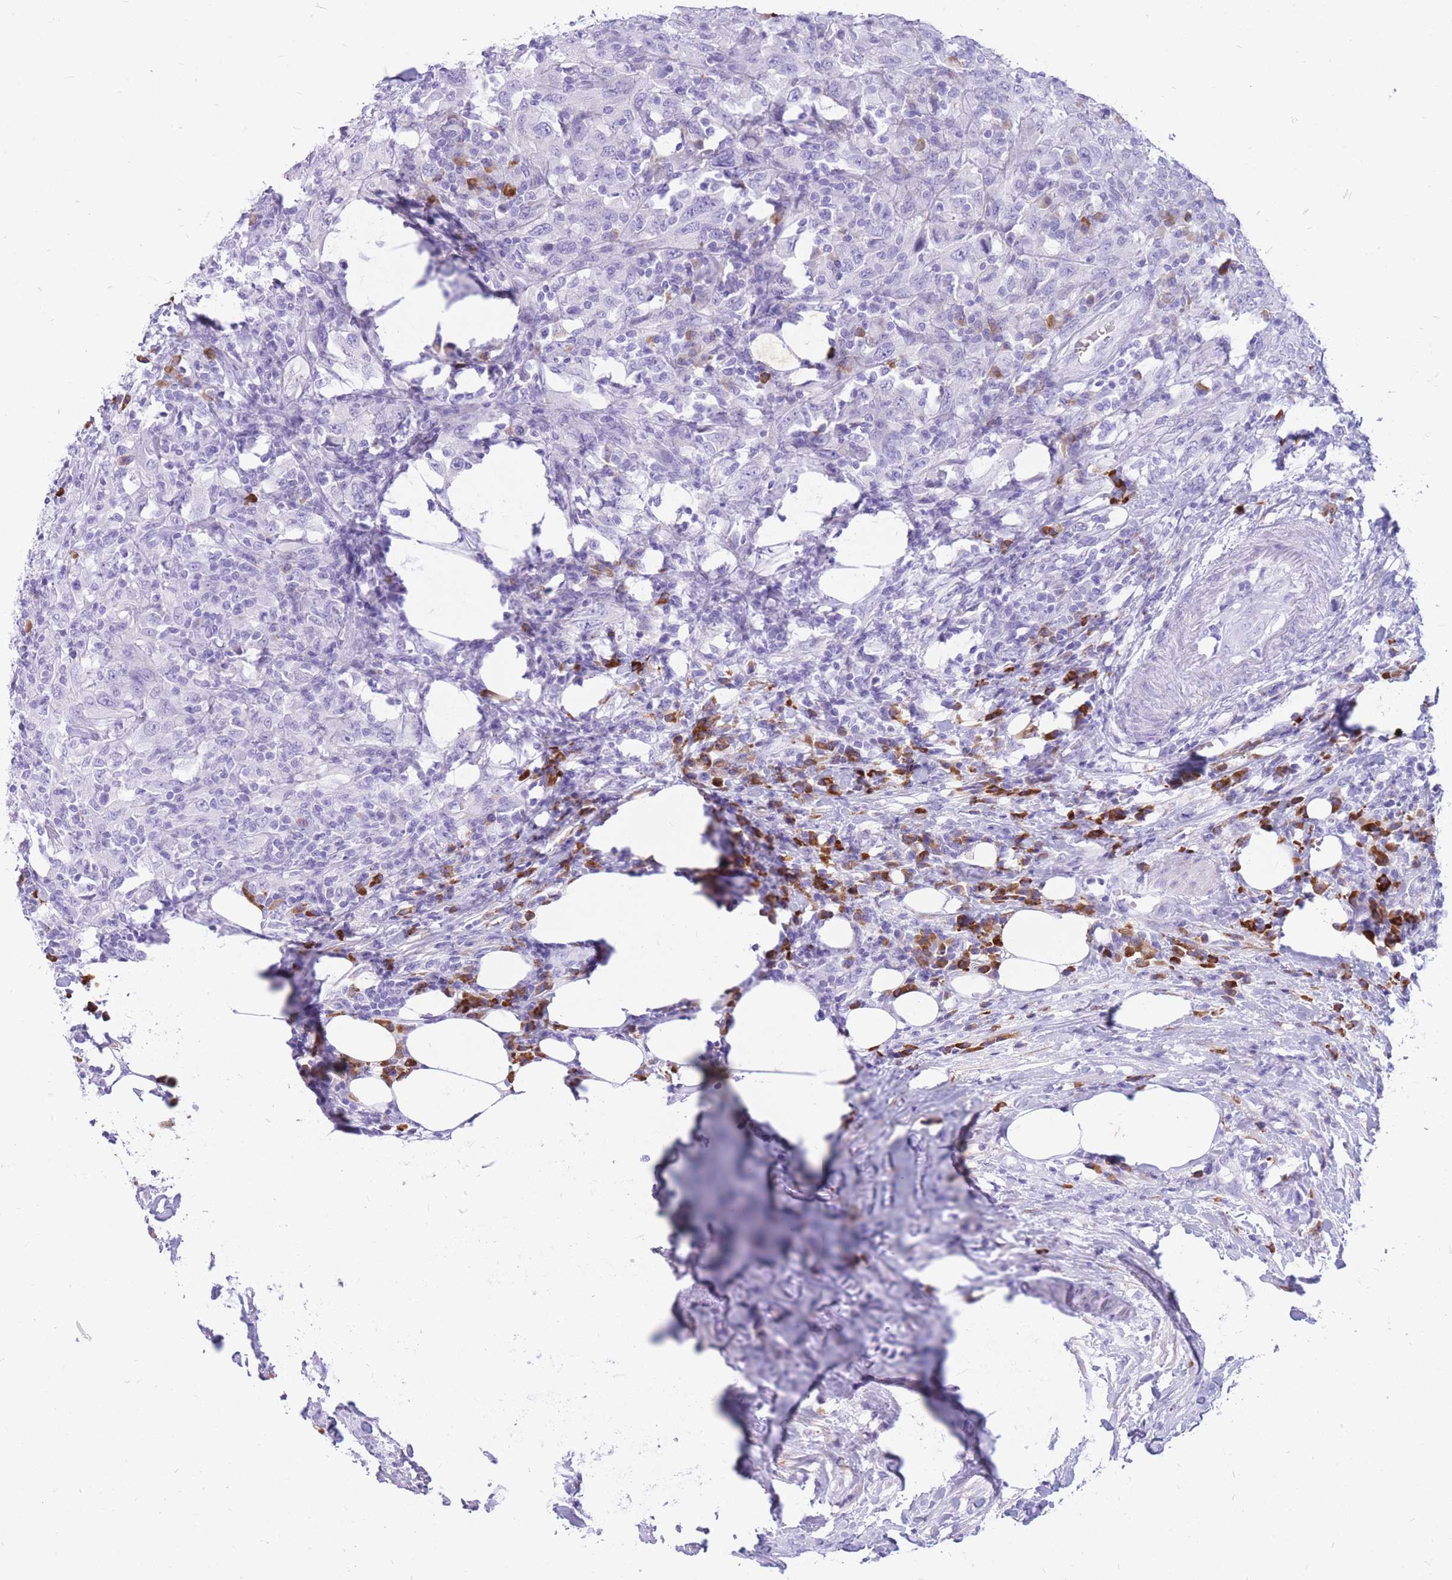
{"staining": {"intensity": "negative", "quantity": "none", "location": "none"}, "tissue": "urothelial cancer", "cell_type": "Tumor cells", "image_type": "cancer", "snomed": [{"axis": "morphology", "description": "Urothelial carcinoma, High grade"}, {"axis": "topography", "description": "Urinary bladder"}], "caption": "Tumor cells are negative for brown protein staining in urothelial carcinoma (high-grade).", "gene": "ZFP37", "patient": {"sex": "male", "age": 61}}